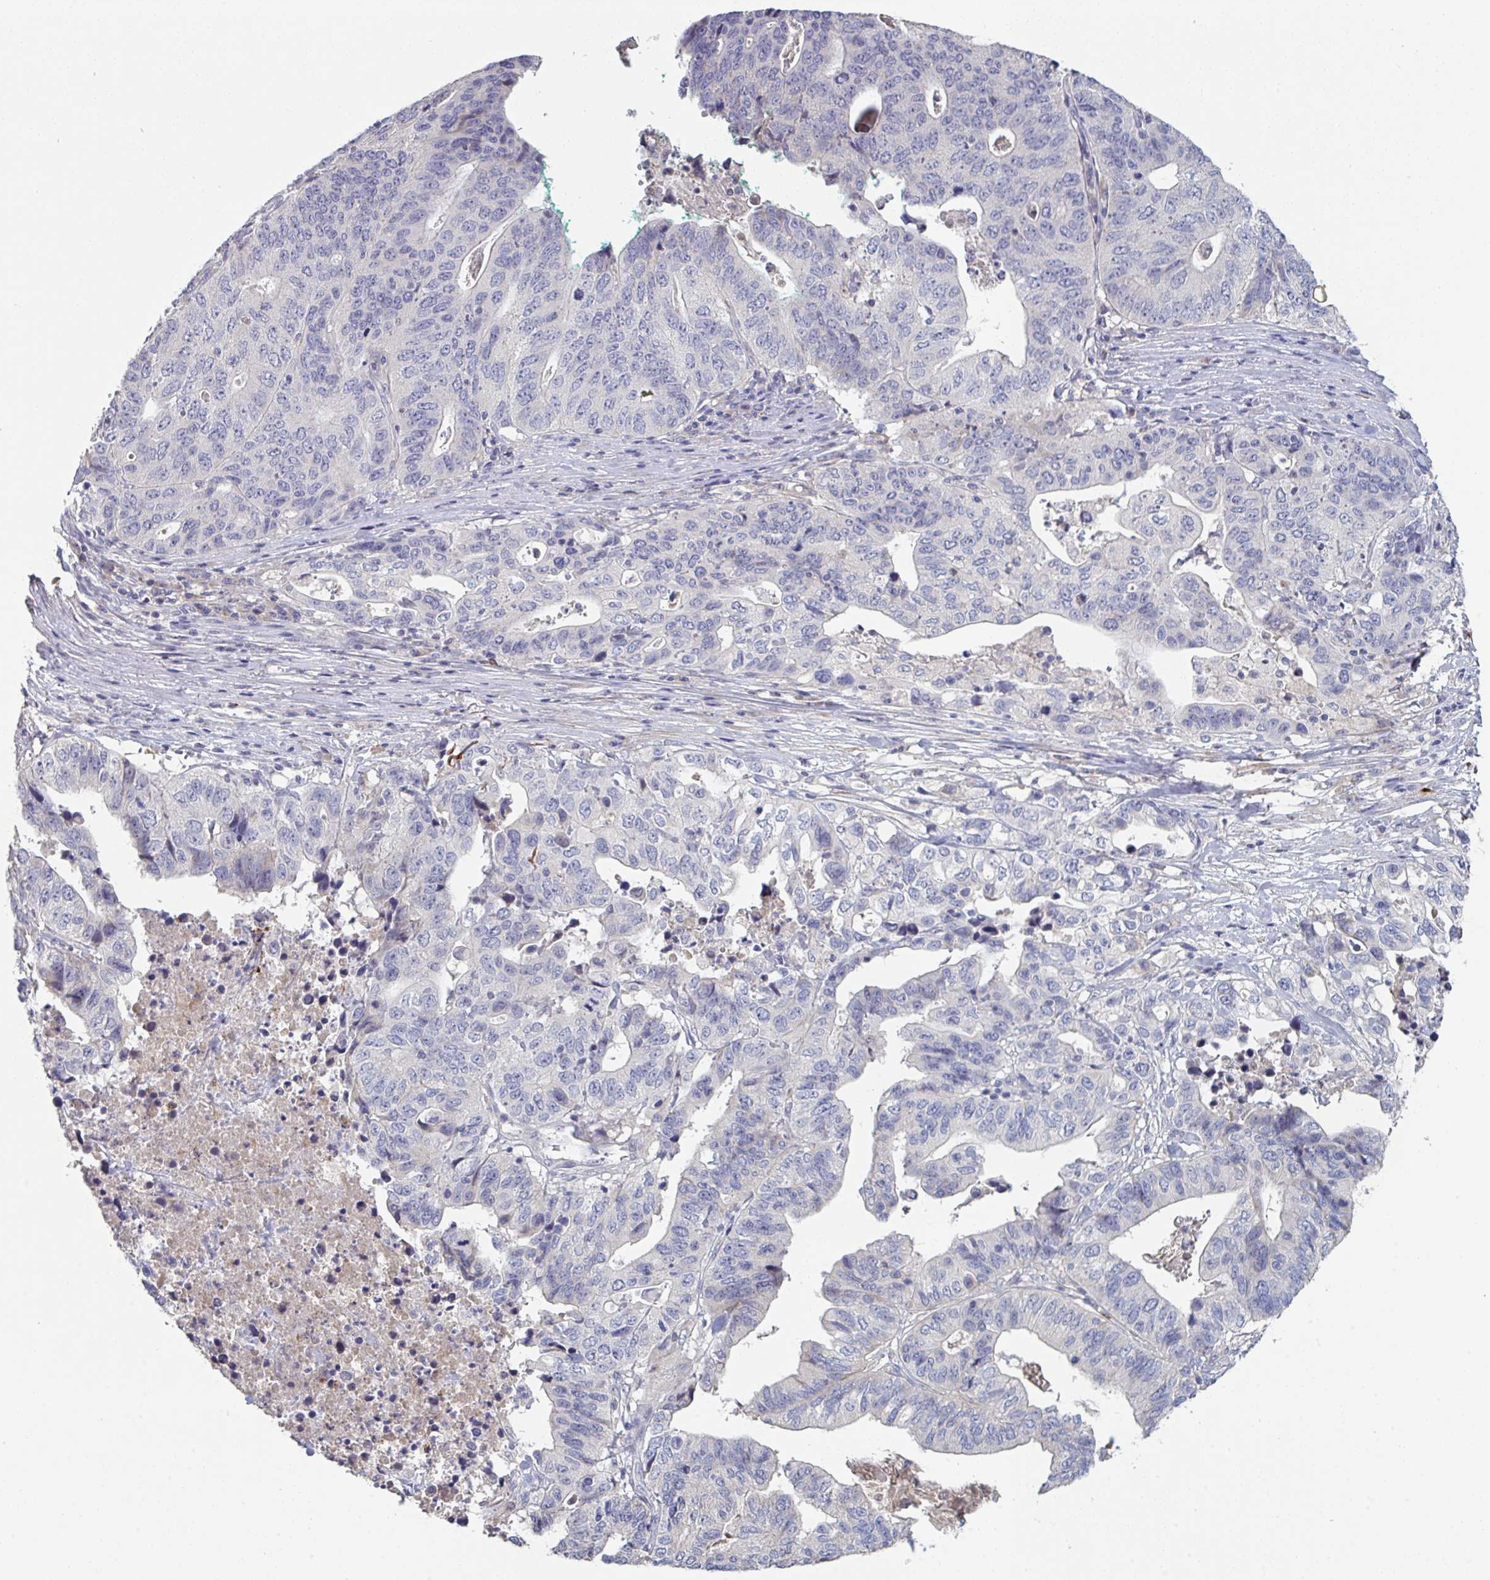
{"staining": {"intensity": "negative", "quantity": "none", "location": "none"}, "tissue": "stomach cancer", "cell_type": "Tumor cells", "image_type": "cancer", "snomed": [{"axis": "morphology", "description": "Adenocarcinoma, NOS"}, {"axis": "topography", "description": "Stomach, upper"}], "caption": "IHC of adenocarcinoma (stomach) exhibits no staining in tumor cells.", "gene": "HGFAC", "patient": {"sex": "female", "age": 67}}